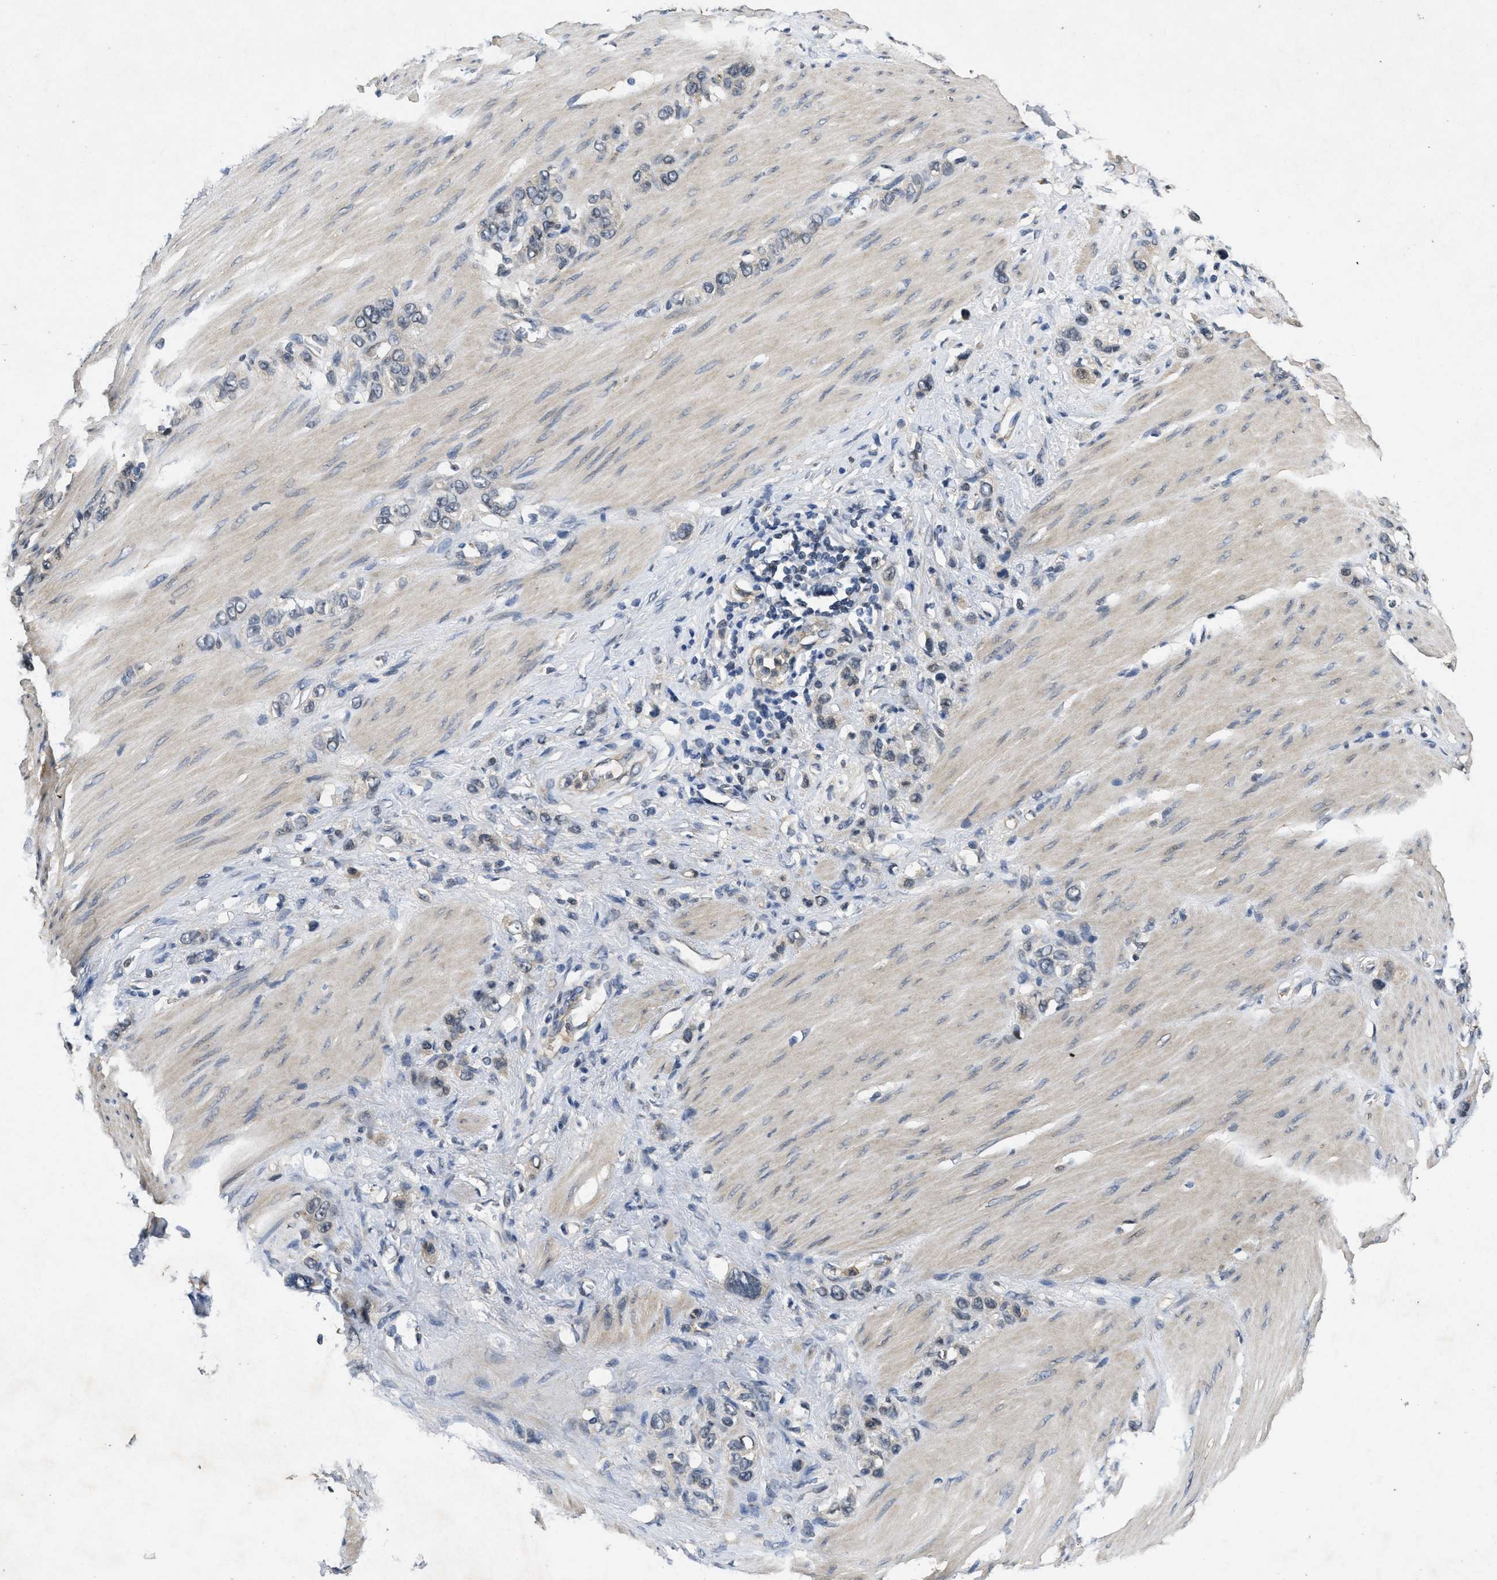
{"staining": {"intensity": "weak", "quantity": "<25%", "location": "cytoplasmic/membranous"}, "tissue": "stomach cancer", "cell_type": "Tumor cells", "image_type": "cancer", "snomed": [{"axis": "morphology", "description": "Adenocarcinoma, NOS"}, {"axis": "morphology", "description": "Adenocarcinoma, High grade"}, {"axis": "topography", "description": "Stomach, upper"}, {"axis": "topography", "description": "Stomach, lower"}], "caption": "Immunohistochemistry (IHC) image of human high-grade adenocarcinoma (stomach) stained for a protein (brown), which exhibits no expression in tumor cells.", "gene": "PAPOLG", "patient": {"sex": "female", "age": 65}}